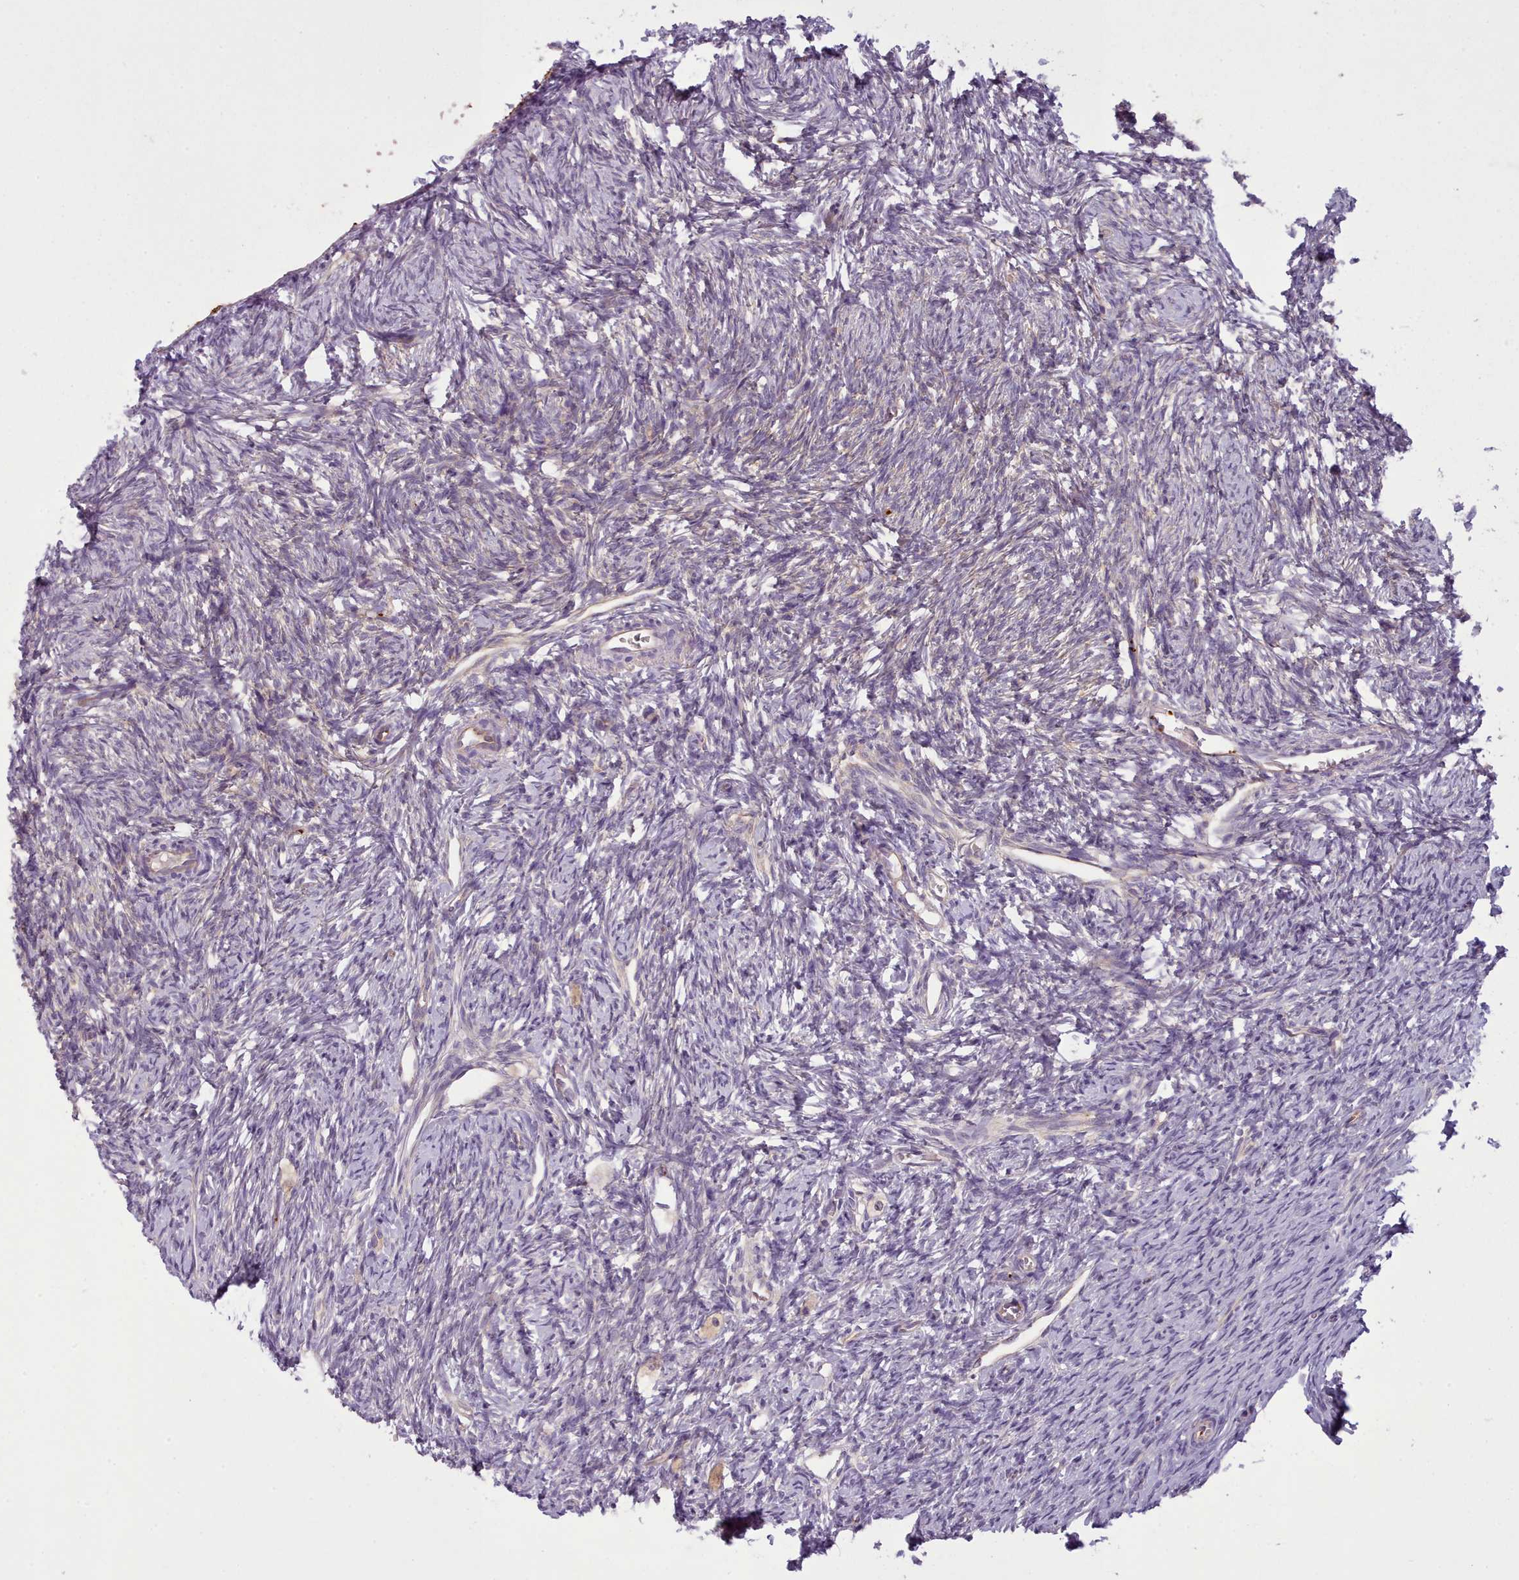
{"staining": {"intensity": "negative", "quantity": "none", "location": "none"}, "tissue": "ovary", "cell_type": "Ovarian stroma cells", "image_type": "normal", "snomed": [{"axis": "morphology", "description": "Normal tissue, NOS"}, {"axis": "topography", "description": "Ovary"}], "caption": "Ovarian stroma cells show no significant protein staining in unremarkable ovary.", "gene": "NDST2", "patient": {"sex": "female", "age": 51}}